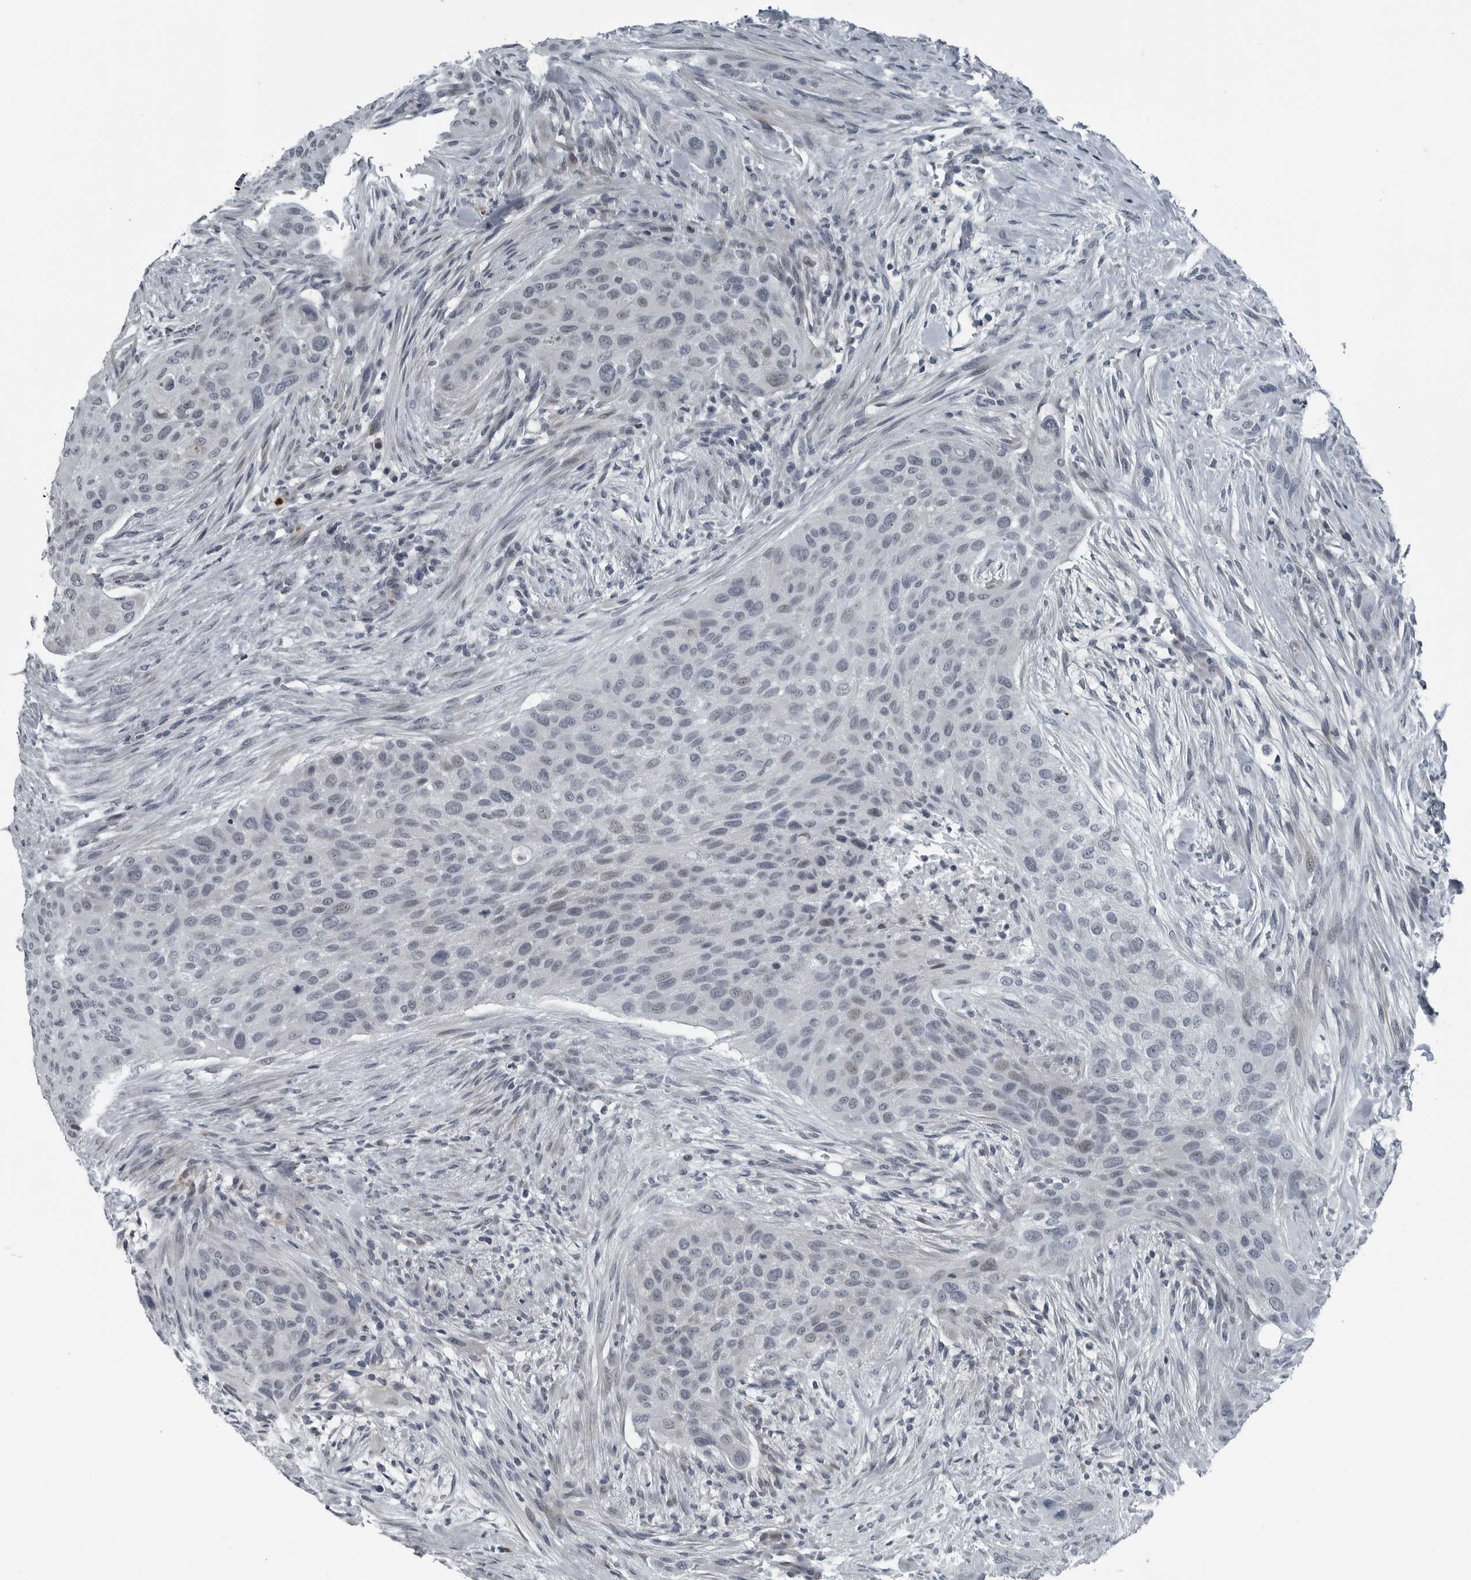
{"staining": {"intensity": "negative", "quantity": "none", "location": "none"}, "tissue": "urothelial cancer", "cell_type": "Tumor cells", "image_type": "cancer", "snomed": [{"axis": "morphology", "description": "Urothelial carcinoma, High grade"}, {"axis": "topography", "description": "Urinary bladder"}], "caption": "Tumor cells are negative for protein expression in human urothelial cancer.", "gene": "DNAAF11", "patient": {"sex": "male", "age": 35}}